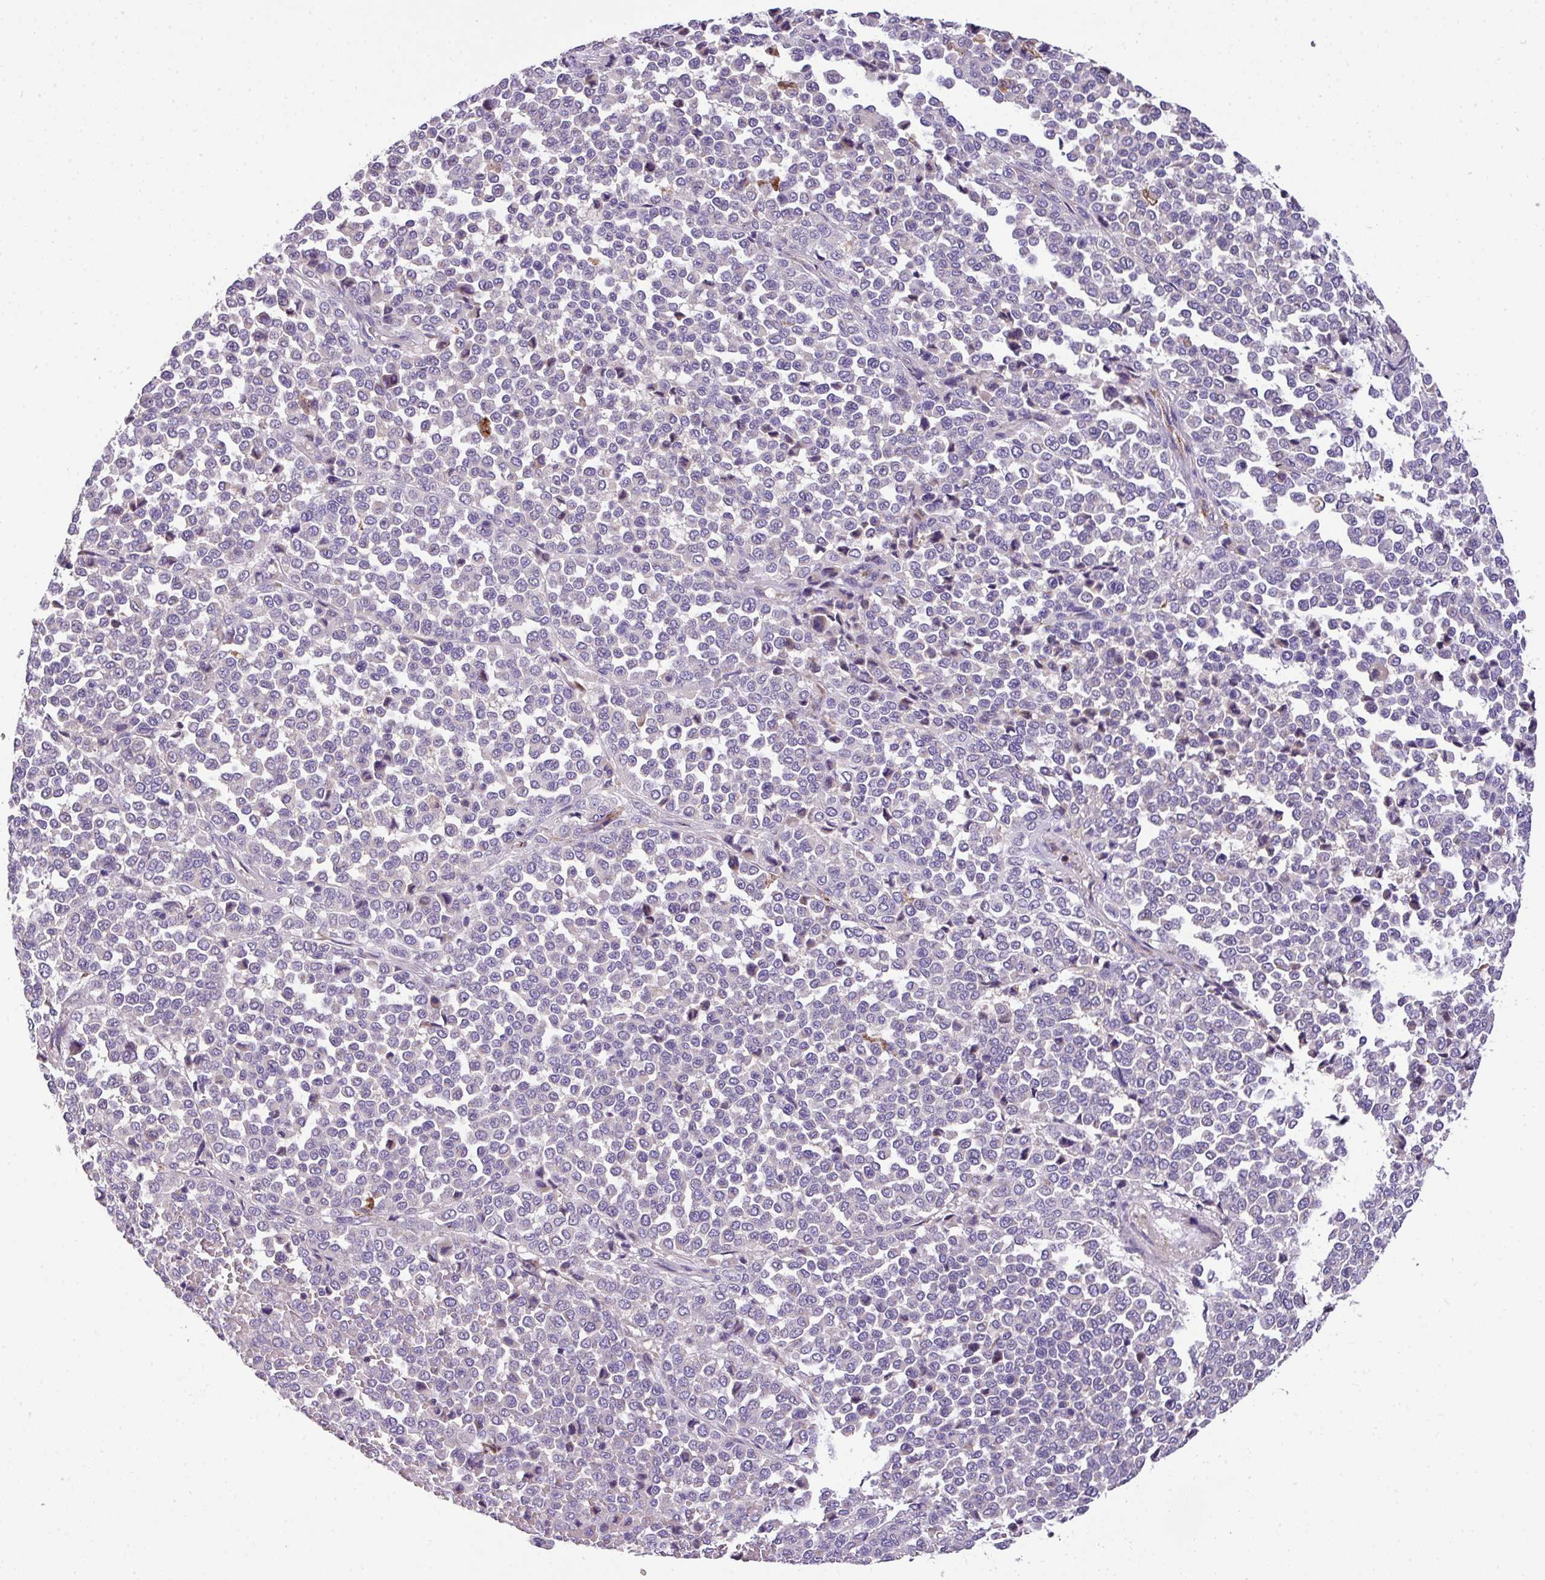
{"staining": {"intensity": "negative", "quantity": "none", "location": "none"}, "tissue": "melanoma", "cell_type": "Tumor cells", "image_type": "cancer", "snomed": [{"axis": "morphology", "description": "Malignant melanoma, Metastatic site"}, {"axis": "topography", "description": "Pancreas"}], "caption": "Immunohistochemistry of human malignant melanoma (metastatic site) shows no positivity in tumor cells.", "gene": "ANXA2R", "patient": {"sex": "female", "age": 30}}